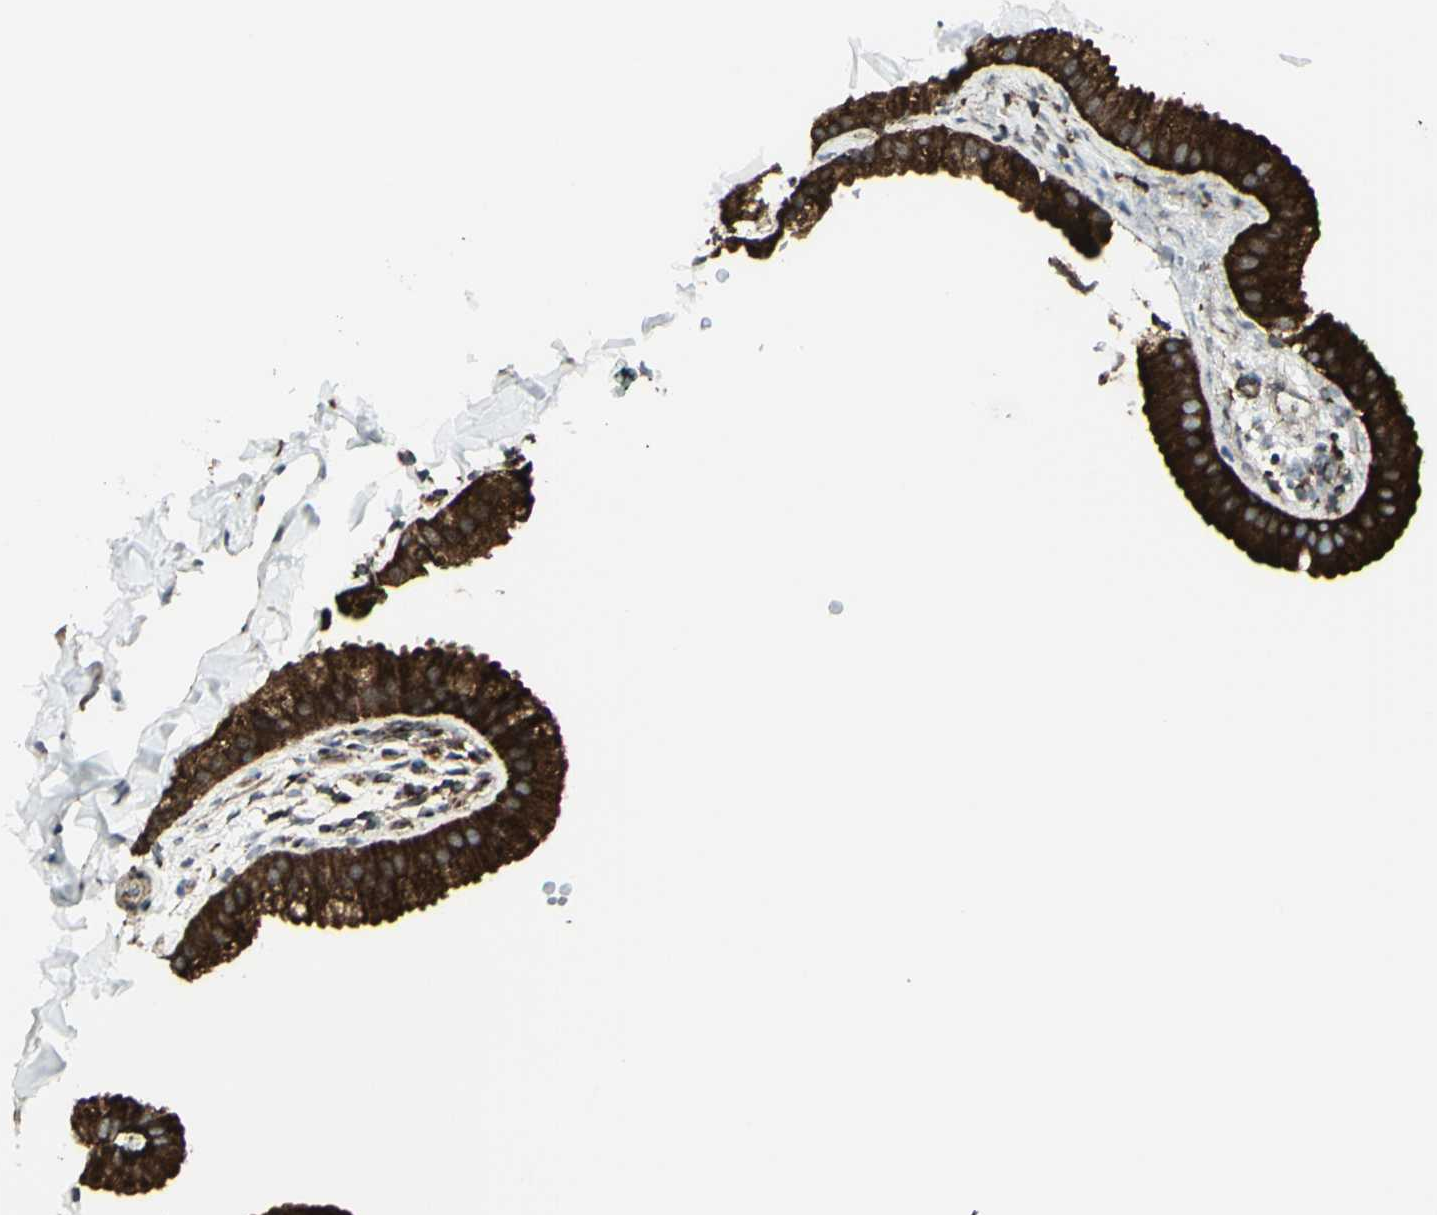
{"staining": {"intensity": "strong", "quantity": ">75%", "location": "cytoplasmic/membranous"}, "tissue": "gallbladder", "cell_type": "Glandular cells", "image_type": "normal", "snomed": [{"axis": "morphology", "description": "Normal tissue, NOS"}, {"axis": "topography", "description": "Gallbladder"}], "caption": "IHC of unremarkable gallbladder displays high levels of strong cytoplasmic/membranous staining in approximately >75% of glandular cells.", "gene": "NAPA", "patient": {"sex": "female", "age": 64}}